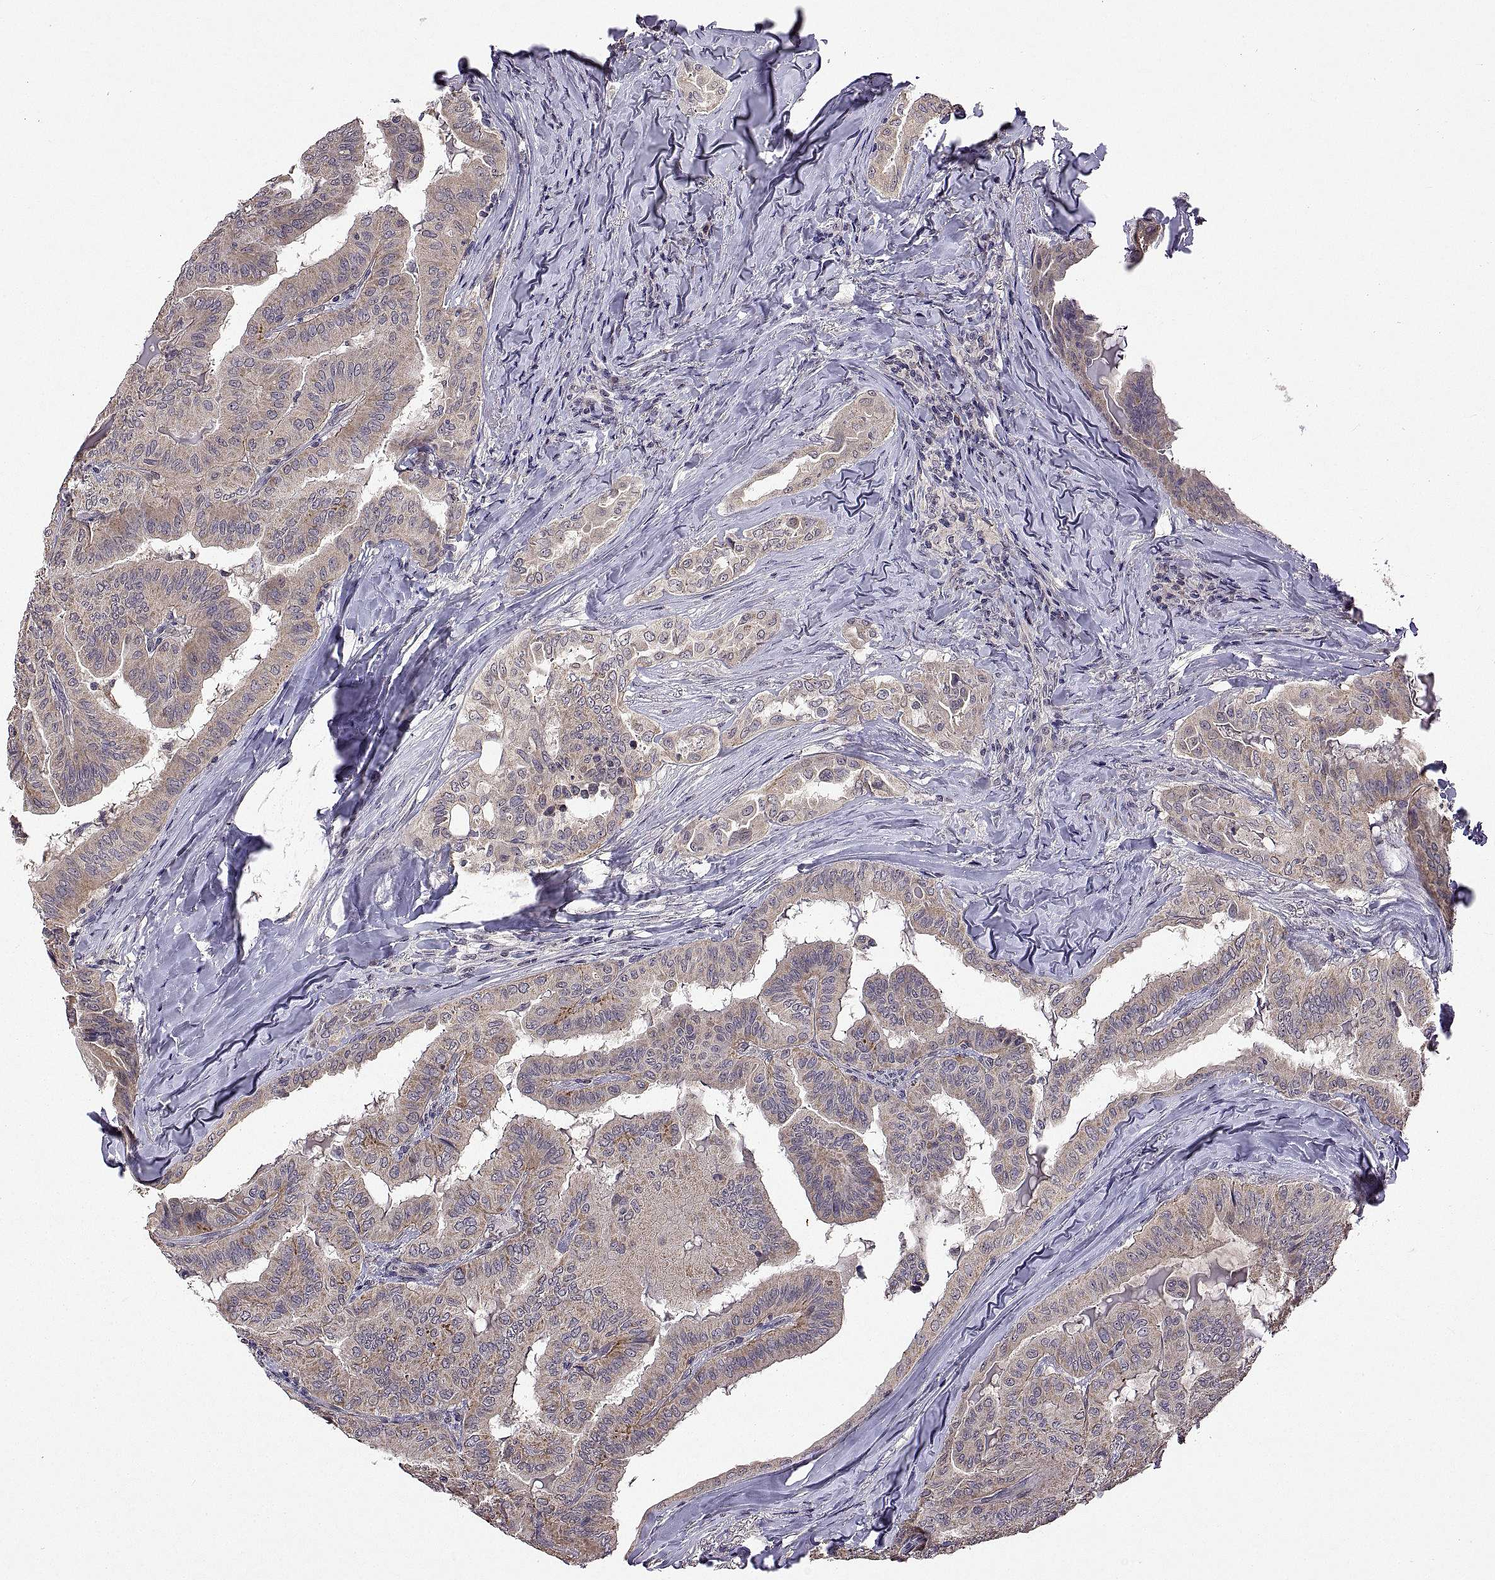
{"staining": {"intensity": "weak", "quantity": ">75%", "location": "cytoplasmic/membranous"}, "tissue": "thyroid cancer", "cell_type": "Tumor cells", "image_type": "cancer", "snomed": [{"axis": "morphology", "description": "Papillary adenocarcinoma, NOS"}, {"axis": "topography", "description": "Thyroid gland"}], "caption": "A micrograph of papillary adenocarcinoma (thyroid) stained for a protein shows weak cytoplasmic/membranous brown staining in tumor cells. The protein of interest is stained brown, and the nuclei are stained in blue (DAB (3,3'-diaminobenzidine) IHC with brightfield microscopy, high magnification).", "gene": "LAMA1", "patient": {"sex": "female", "age": 68}}